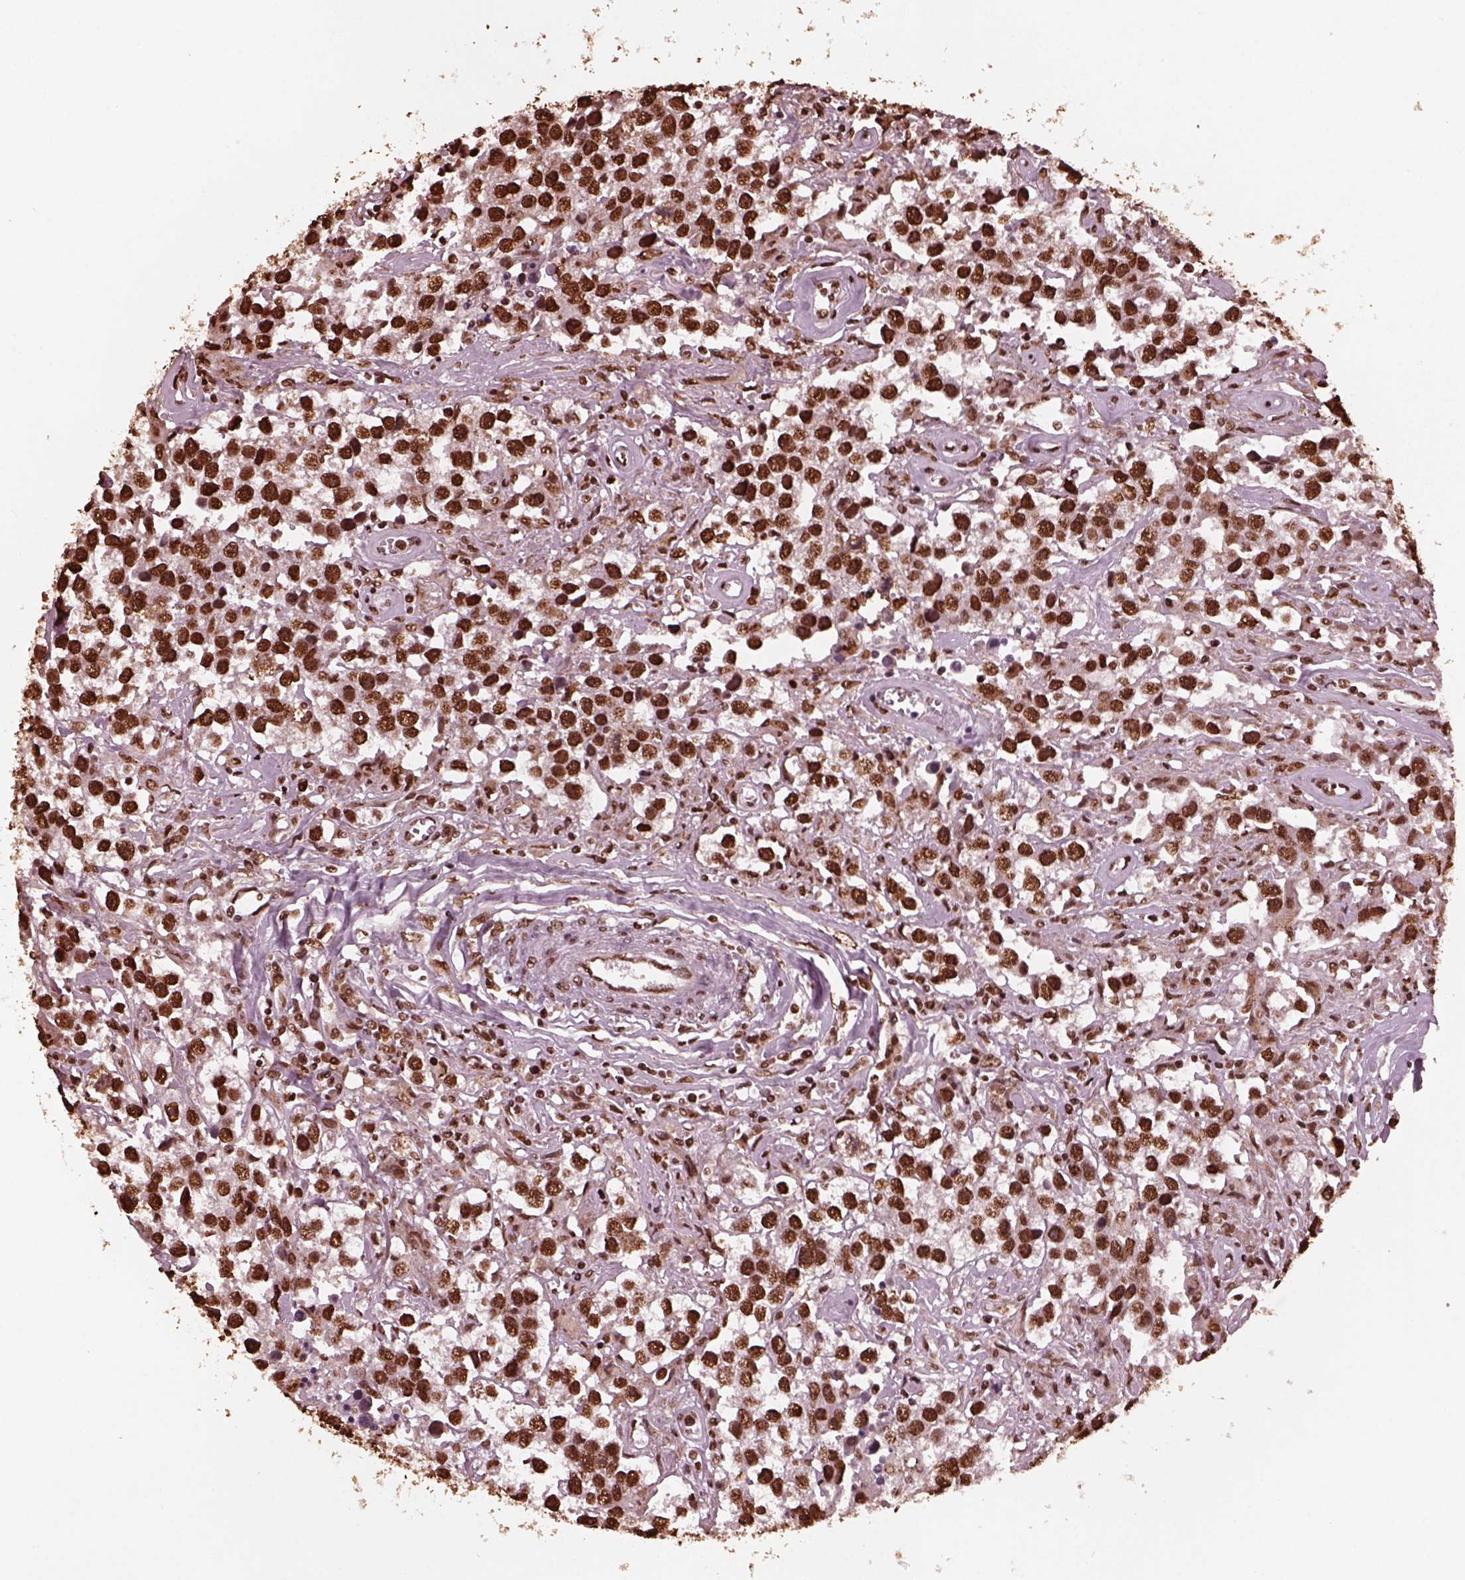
{"staining": {"intensity": "strong", "quantity": ">75%", "location": "nuclear"}, "tissue": "testis cancer", "cell_type": "Tumor cells", "image_type": "cancer", "snomed": [{"axis": "morphology", "description": "Seminoma, NOS"}, {"axis": "topography", "description": "Testis"}], "caption": "Seminoma (testis) was stained to show a protein in brown. There is high levels of strong nuclear expression in approximately >75% of tumor cells.", "gene": "NSD1", "patient": {"sex": "male", "age": 43}}